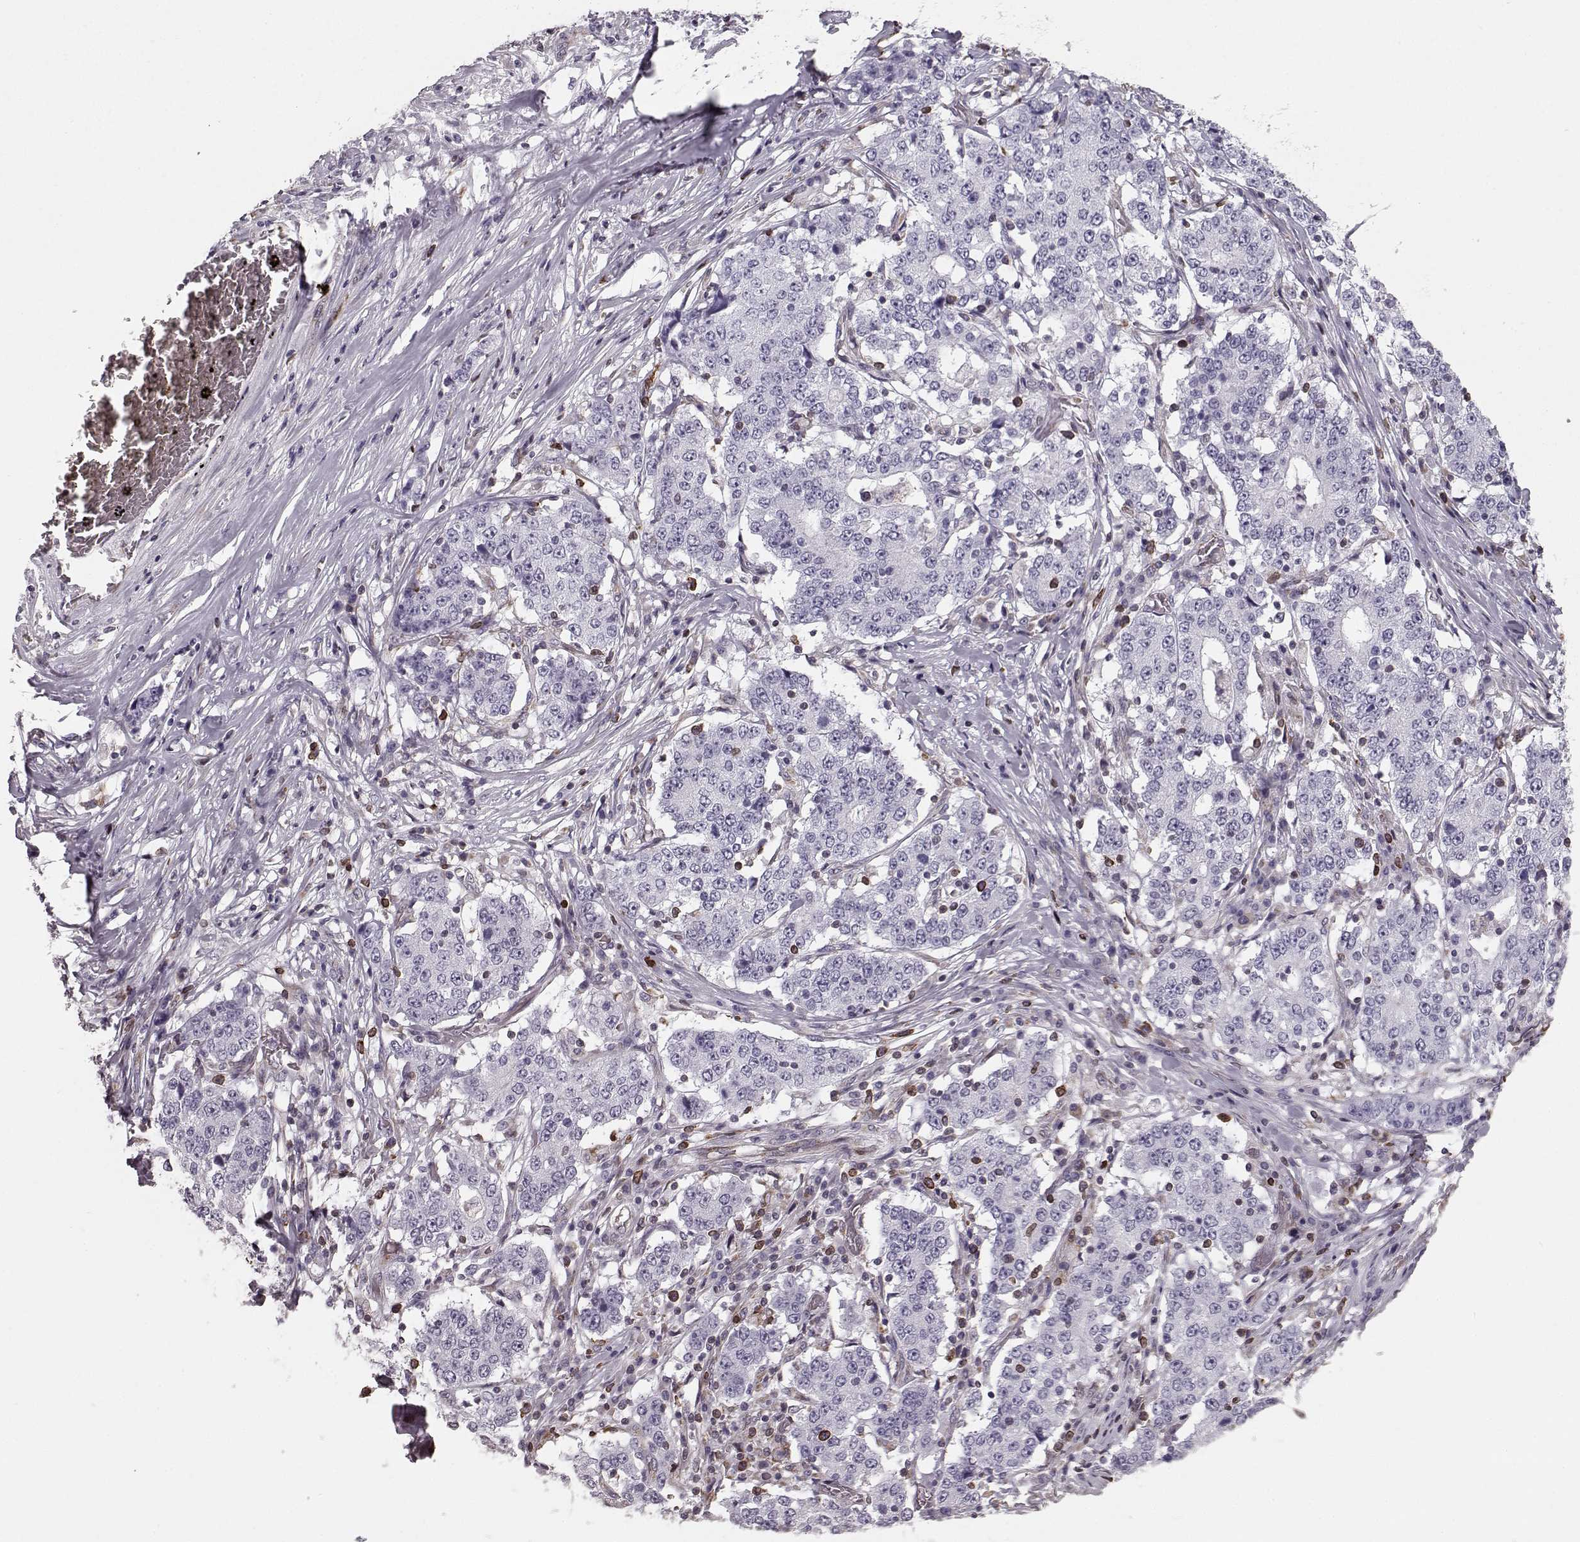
{"staining": {"intensity": "negative", "quantity": "none", "location": "none"}, "tissue": "stomach cancer", "cell_type": "Tumor cells", "image_type": "cancer", "snomed": [{"axis": "morphology", "description": "Adenocarcinoma, NOS"}, {"axis": "topography", "description": "Stomach"}], "caption": "High magnification brightfield microscopy of stomach cancer (adenocarcinoma) stained with DAB (3,3'-diaminobenzidine) (brown) and counterstained with hematoxylin (blue): tumor cells show no significant positivity. (DAB (3,3'-diaminobenzidine) immunohistochemistry (IHC) with hematoxylin counter stain).", "gene": "ELOVL5", "patient": {"sex": "male", "age": 59}}